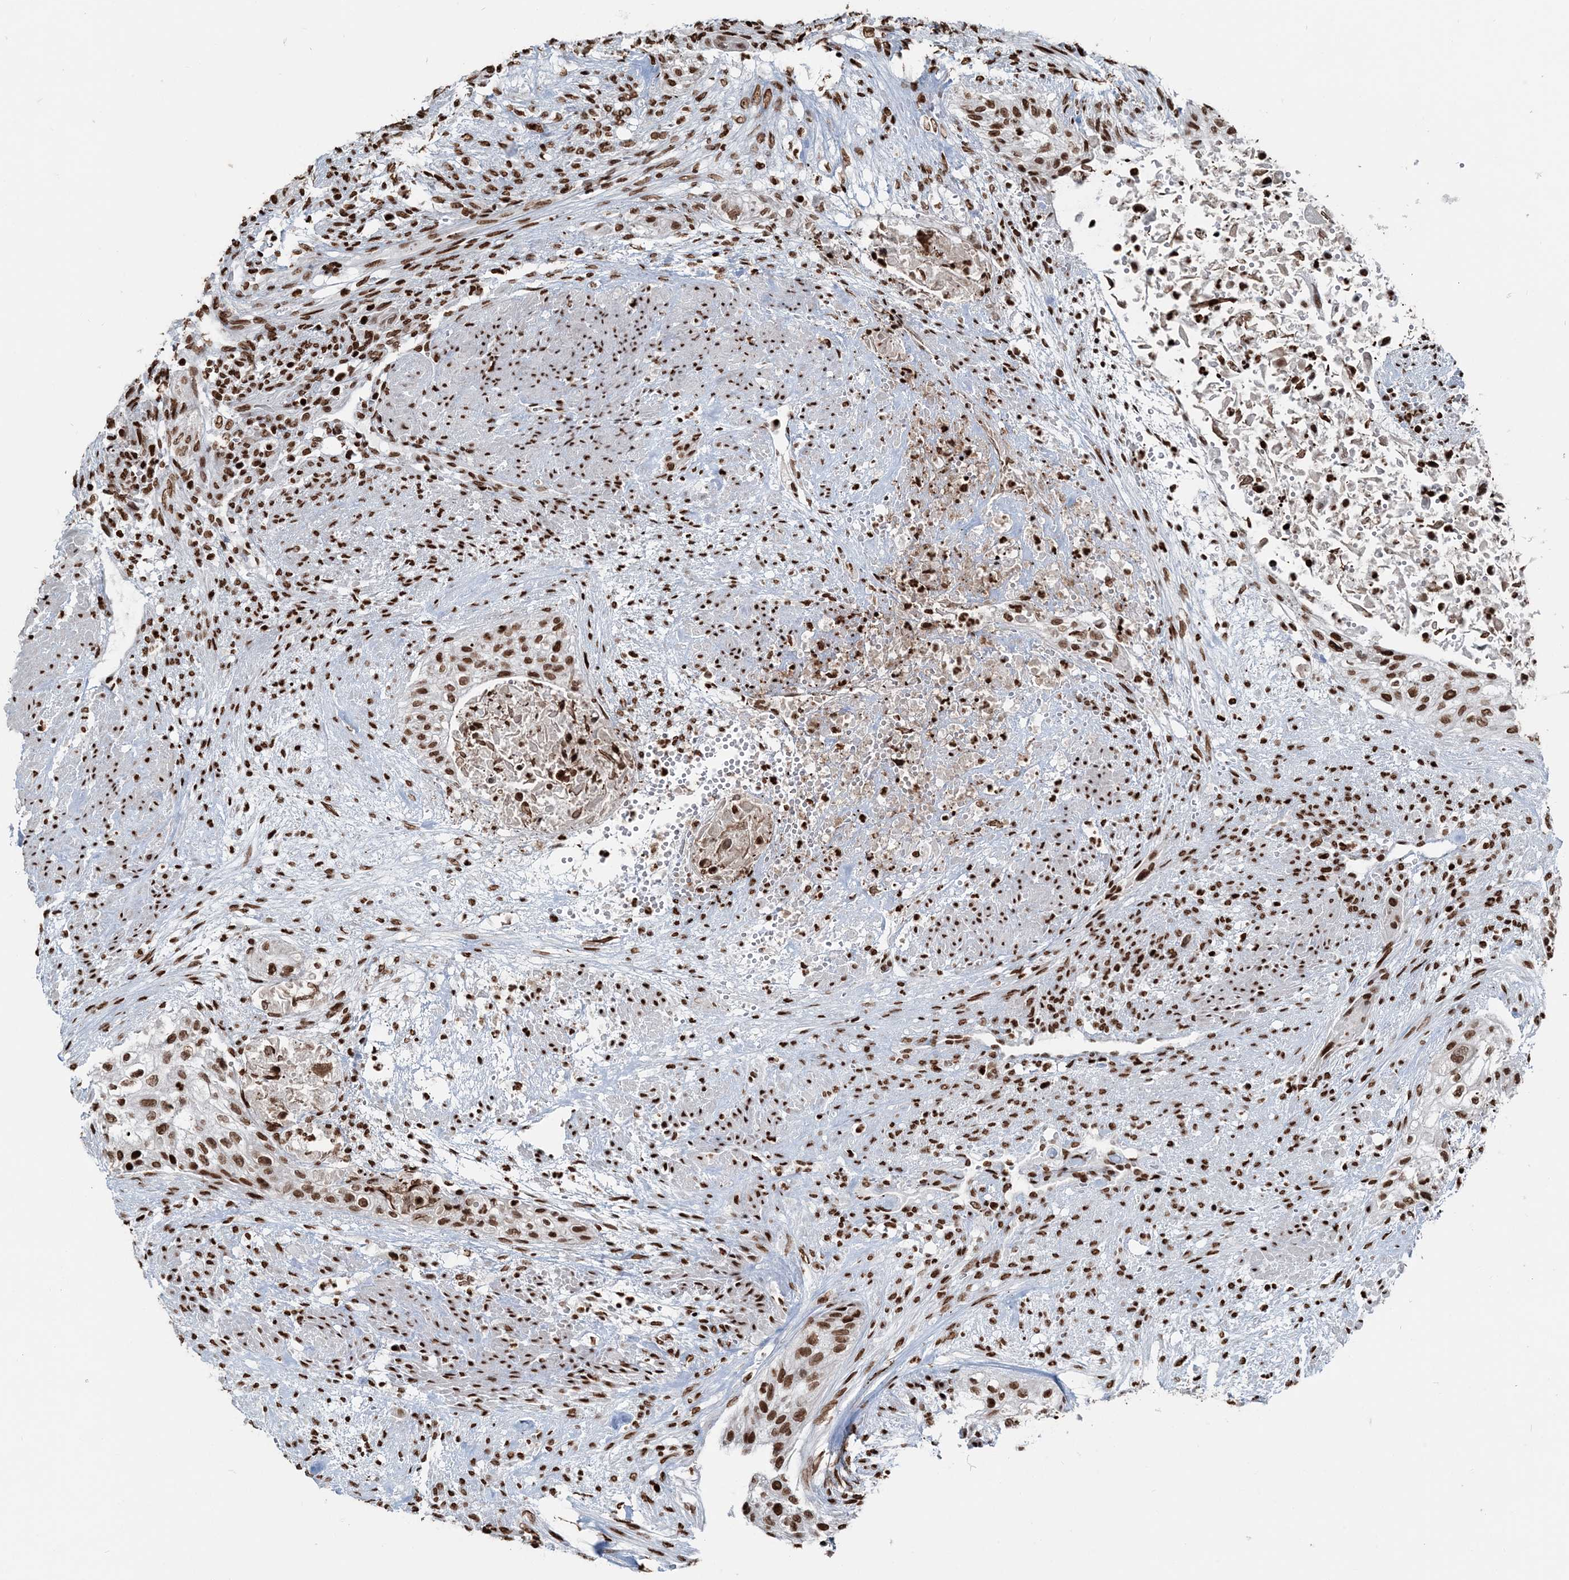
{"staining": {"intensity": "moderate", "quantity": ">75%", "location": "nuclear"}, "tissue": "urothelial cancer", "cell_type": "Tumor cells", "image_type": "cancer", "snomed": [{"axis": "morphology", "description": "Urothelial carcinoma, High grade"}, {"axis": "topography", "description": "Urinary bladder"}], "caption": "Tumor cells show medium levels of moderate nuclear positivity in approximately >75% of cells in human urothelial carcinoma (high-grade). The staining was performed using DAB, with brown indicating positive protein expression. Nuclei are stained blue with hematoxylin.", "gene": "H3-3B", "patient": {"sex": "male", "age": 35}}